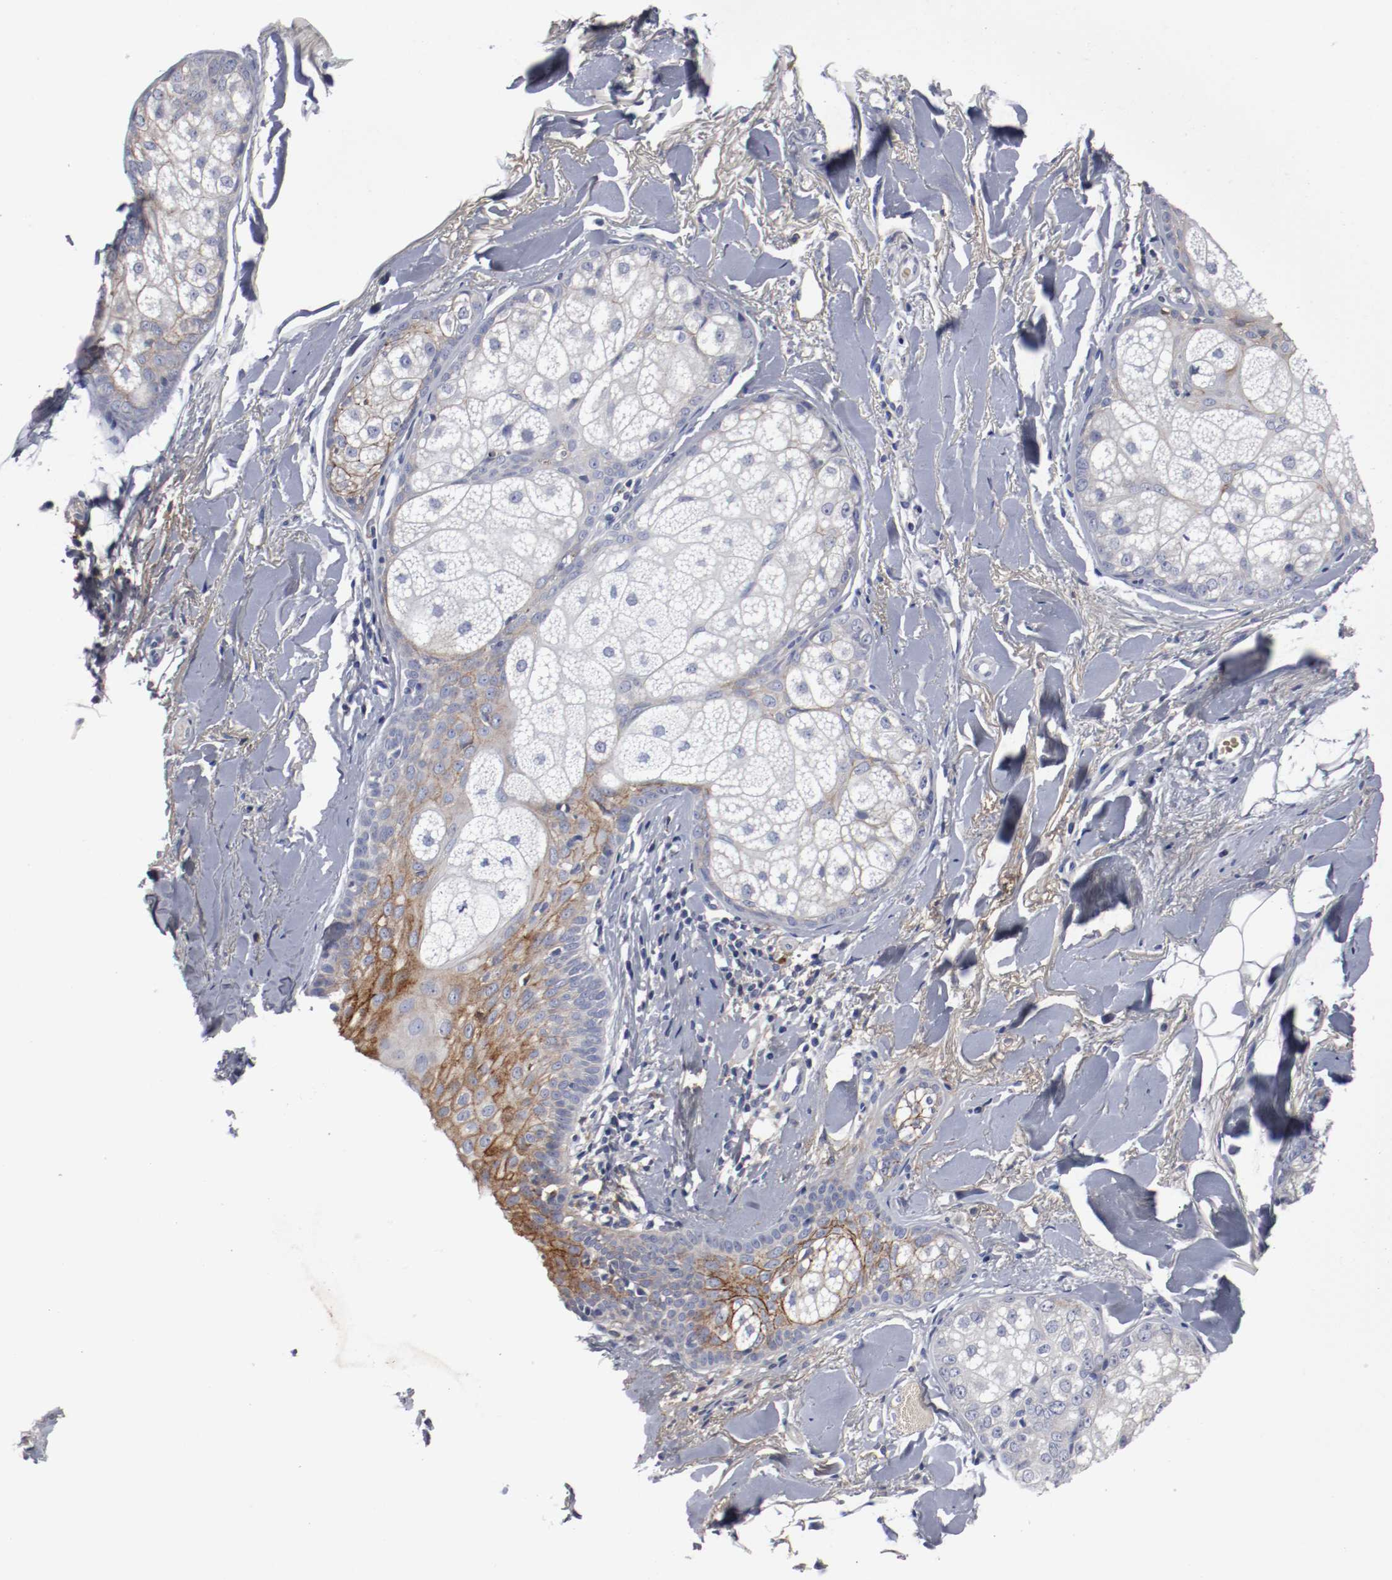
{"staining": {"intensity": "moderate", "quantity": "25%-75%", "location": "cytoplasmic/membranous"}, "tissue": "skin cancer", "cell_type": "Tumor cells", "image_type": "cancer", "snomed": [{"axis": "morphology", "description": "Normal tissue, NOS"}, {"axis": "morphology", "description": "Basal cell carcinoma"}, {"axis": "topography", "description": "Skin"}], "caption": "This photomicrograph shows basal cell carcinoma (skin) stained with IHC to label a protein in brown. The cytoplasmic/membranous of tumor cells show moderate positivity for the protein. Nuclei are counter-stained blue.", "gene": "FGFBP1", "patient": {"sex": "female", "age": 69}}